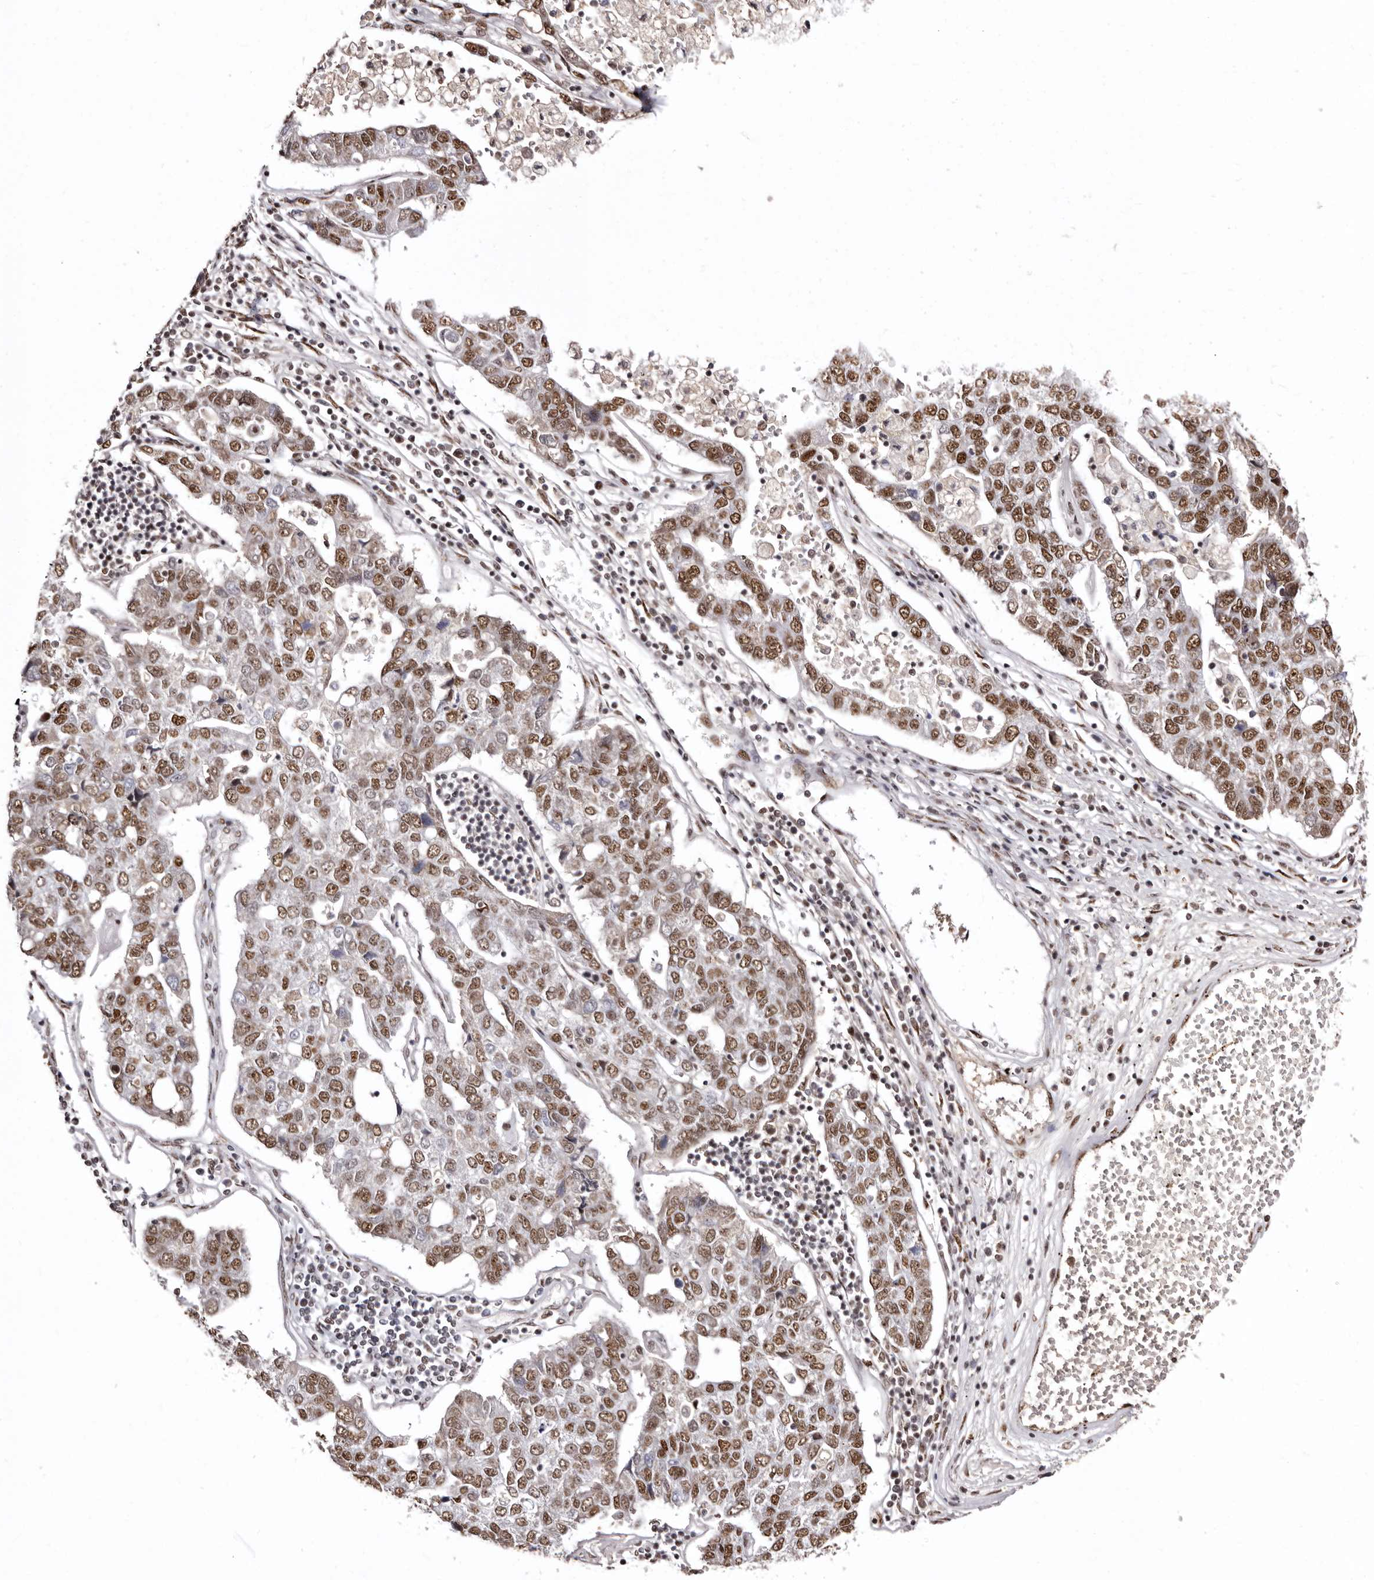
{"staining": {"intensity": "moderate", "quantity": ">75%", "location": "nuclear"}, "tissue": "pancreatic cancer", "cell_type": "Tumor cells", "image_type": "cancer", "snomed": [{"axis": "morphology", "description": "Adenocarcinoma, NOS"}, {"axis": "topography", "description": "Pancreas"}], "caption": "This is a histology image of immunohistochemistry staining of adenocarcinoma (pancreatic), which shows moderate expression in the nuclear of tumor cells.", "gene": "ANAPC11", "patient": {"sex": "female", "age": 61}}